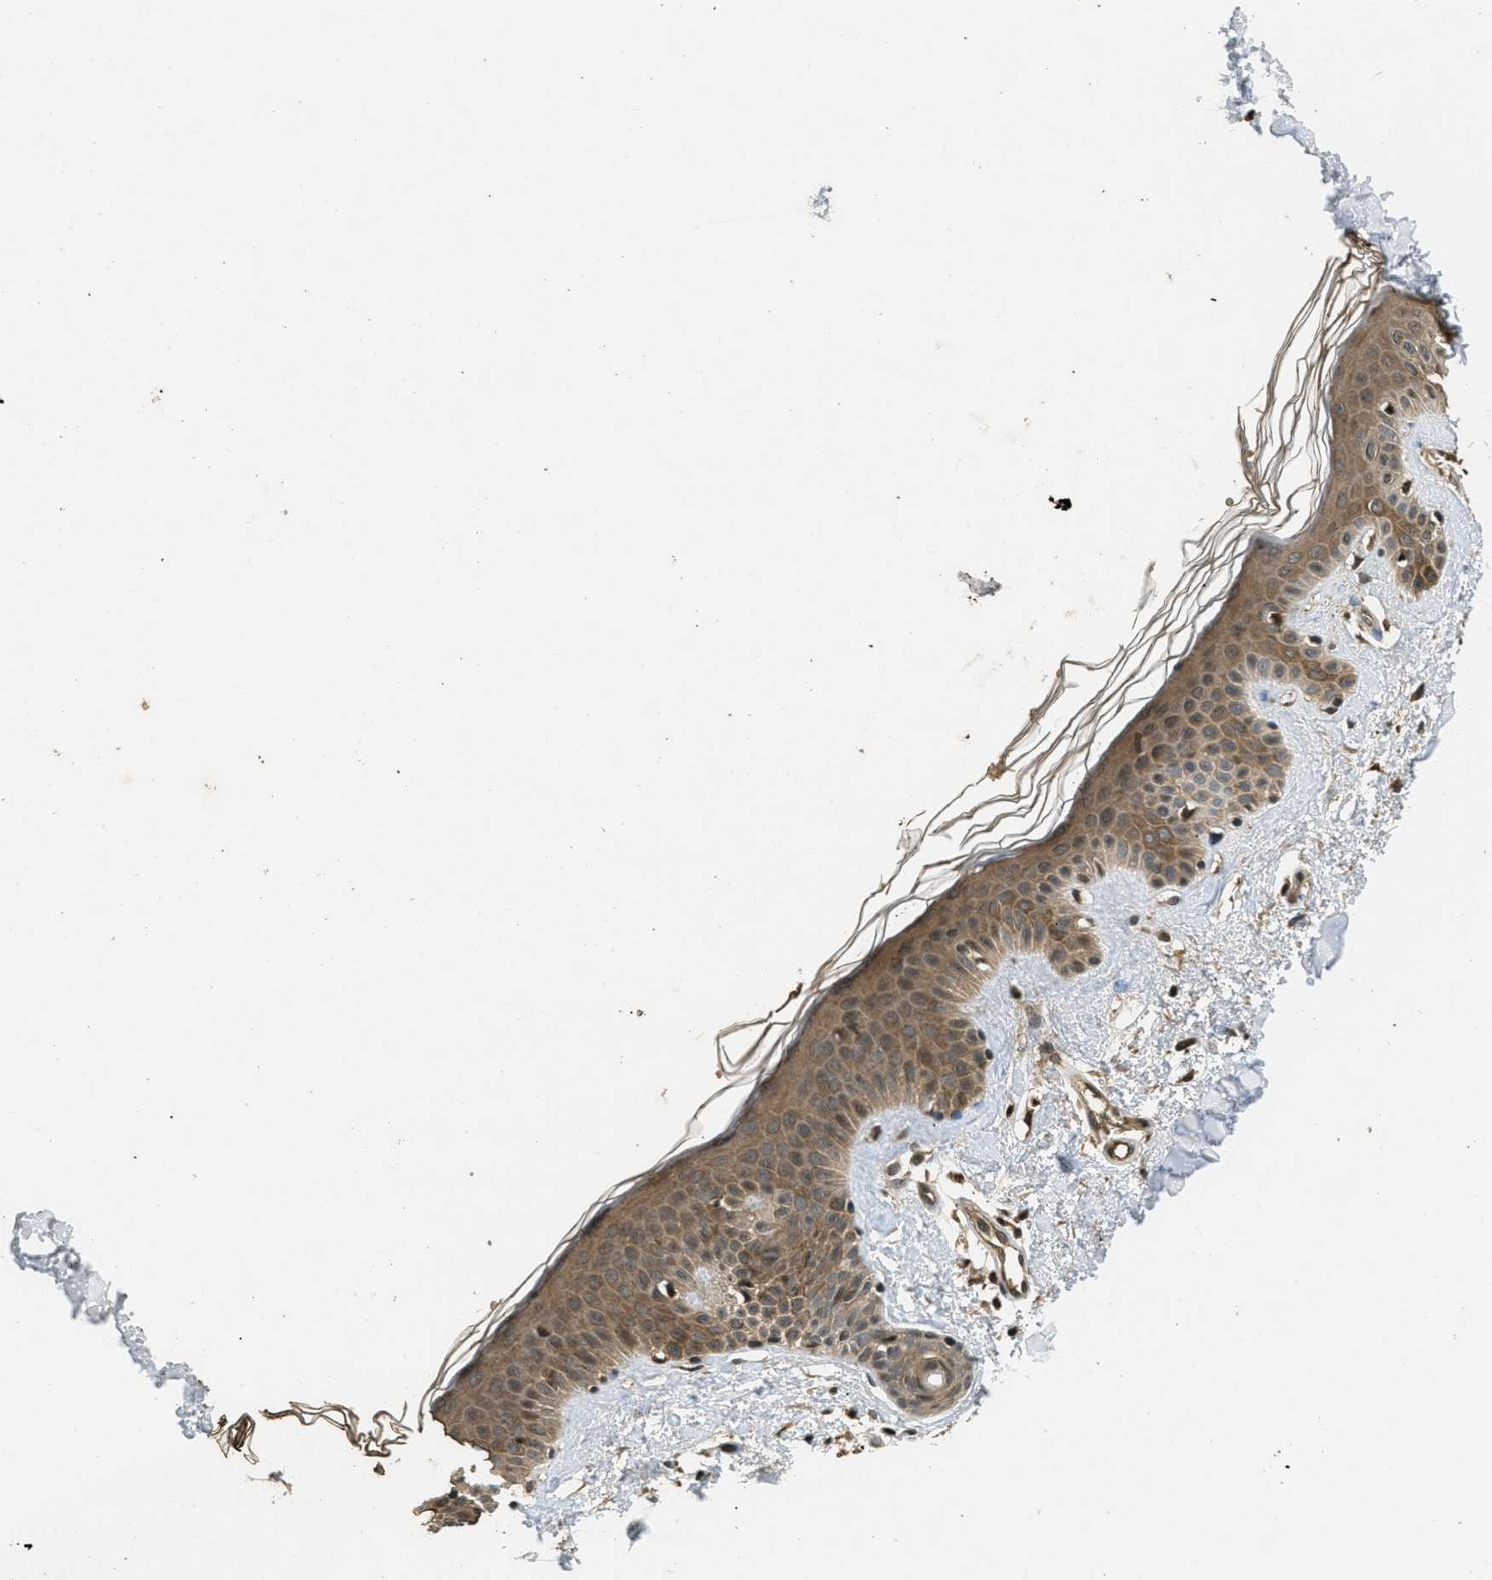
{"staining": {"intensity": "moderate", "quantity": ">75%", "location": "cytoplasmic/membranous"}, "tissue": "skin", "cell_type": "Fibroblasts", "image_type": "normal", "snomed": [{"axis": "morphology", "description": "Normal tissue, NOS"}, {"axis": "topography", "description": "Skin"}], "caption": "A brown stain highlights moderate cytoplasmic/membranous positivity of a protein in fibroblasts of unremarkable skin. (Stains: DAB (3,3'-diaminobenzidine) in brown, nuclei in blue, Microscopy: brightfield microscopy at high magnification).", "gene": "ATG7", "patient": {"sex": "male", "age": 67}}